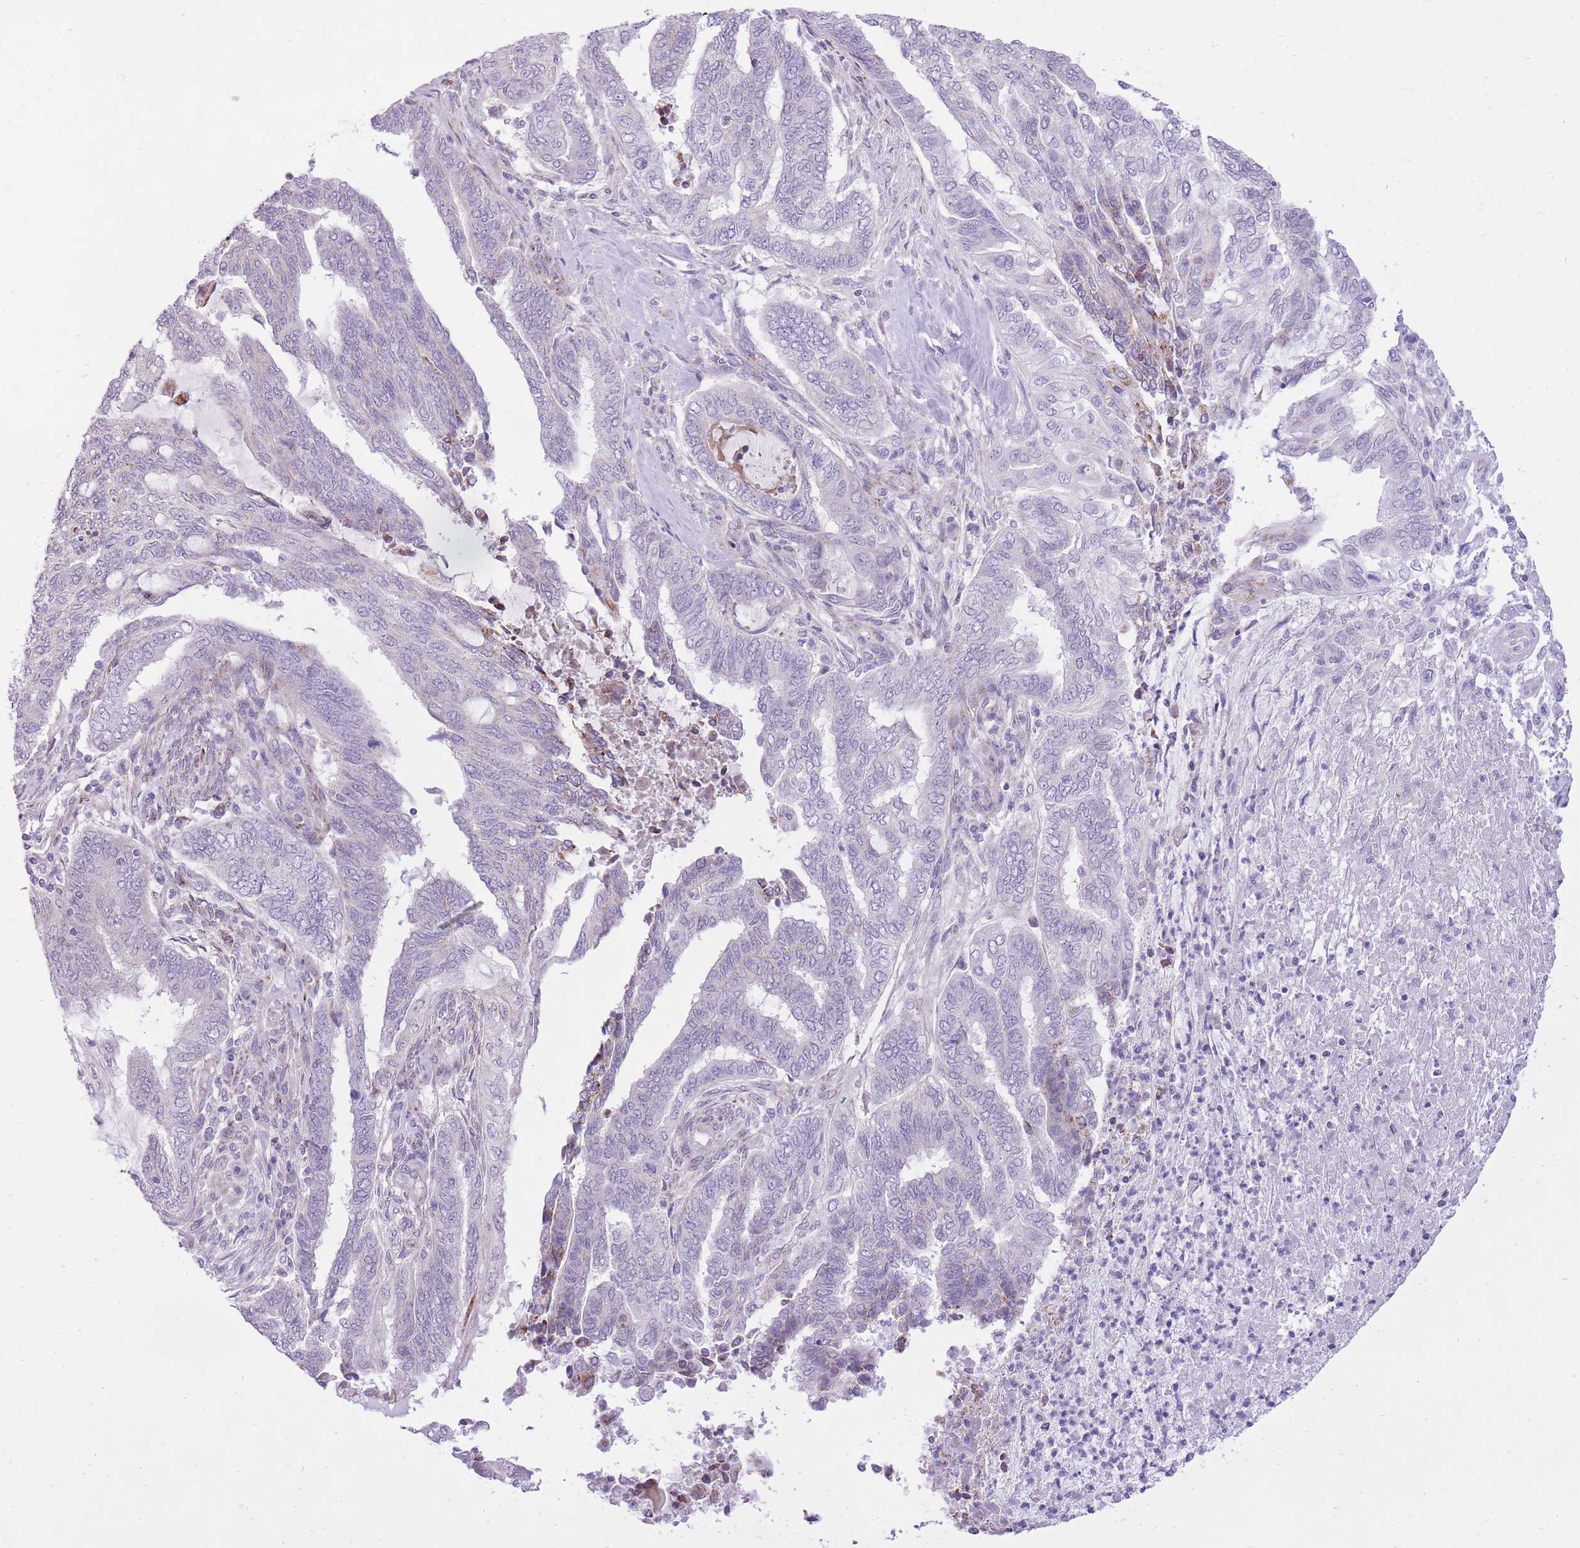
{"staining": {"intensity": "negative", "quantity": "none", "location": "none"}, "tissue": "endometrial cancer", "cell_type": "Tumor cells", "image_type": "cancer", "snomed": [{"axis": "morphology", "description": "Adenocarcinoma, NOS"}, {"axis": "topography", "description": "Uterus"}, {"axis": "topography", "description": "Endometrium"}], "caption": "There is no significant staining in tumor cells of endometrial adenocarcinoma. (DAB immunohistochemistry (IHC), high magnification).", "gene": "DENND2D", "patient": {"sex": "female", "age": 70}}